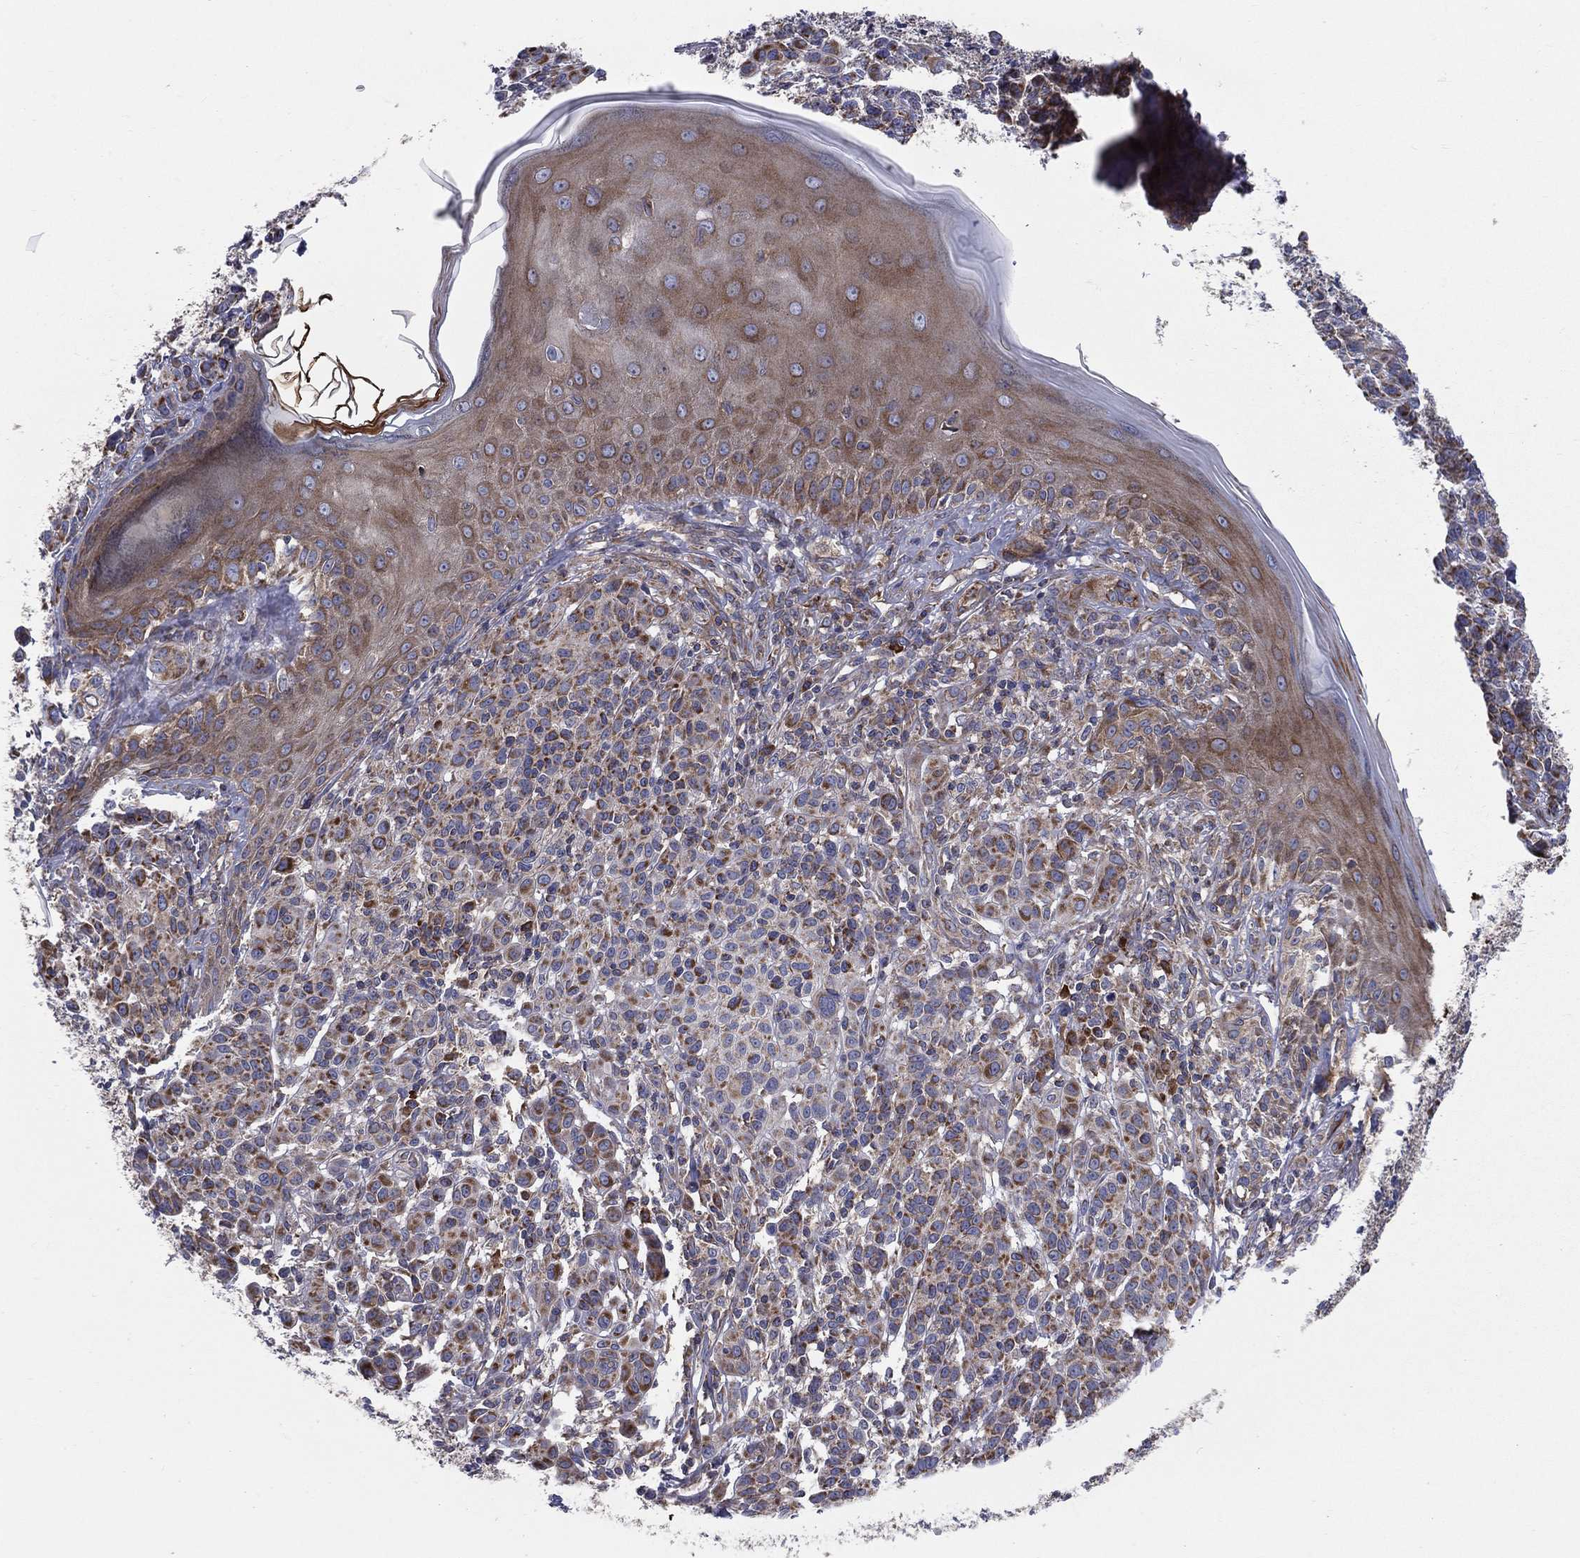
{"staining": {"intensity": "strong", "quantity": "25%-75%", "location": "cytoplasmic/membranous"}, "tissue": "melanoma", "cell_type": "Tumor cells", "image_type": "cancer", "snomed": [{"axis": "morphology", "description": "Malignant melanoma, NOS"}, {"axis": "topography", "description": "Skin"}], "caption": "Immunohistochemistry (IHC) of human melanoma shows high levels of strong cytoplasmic/membranous positivity in approximately 25%-75% of tumor cells.", "gene": "MIX23", "patient": {"sex": "male", "age": 79}}